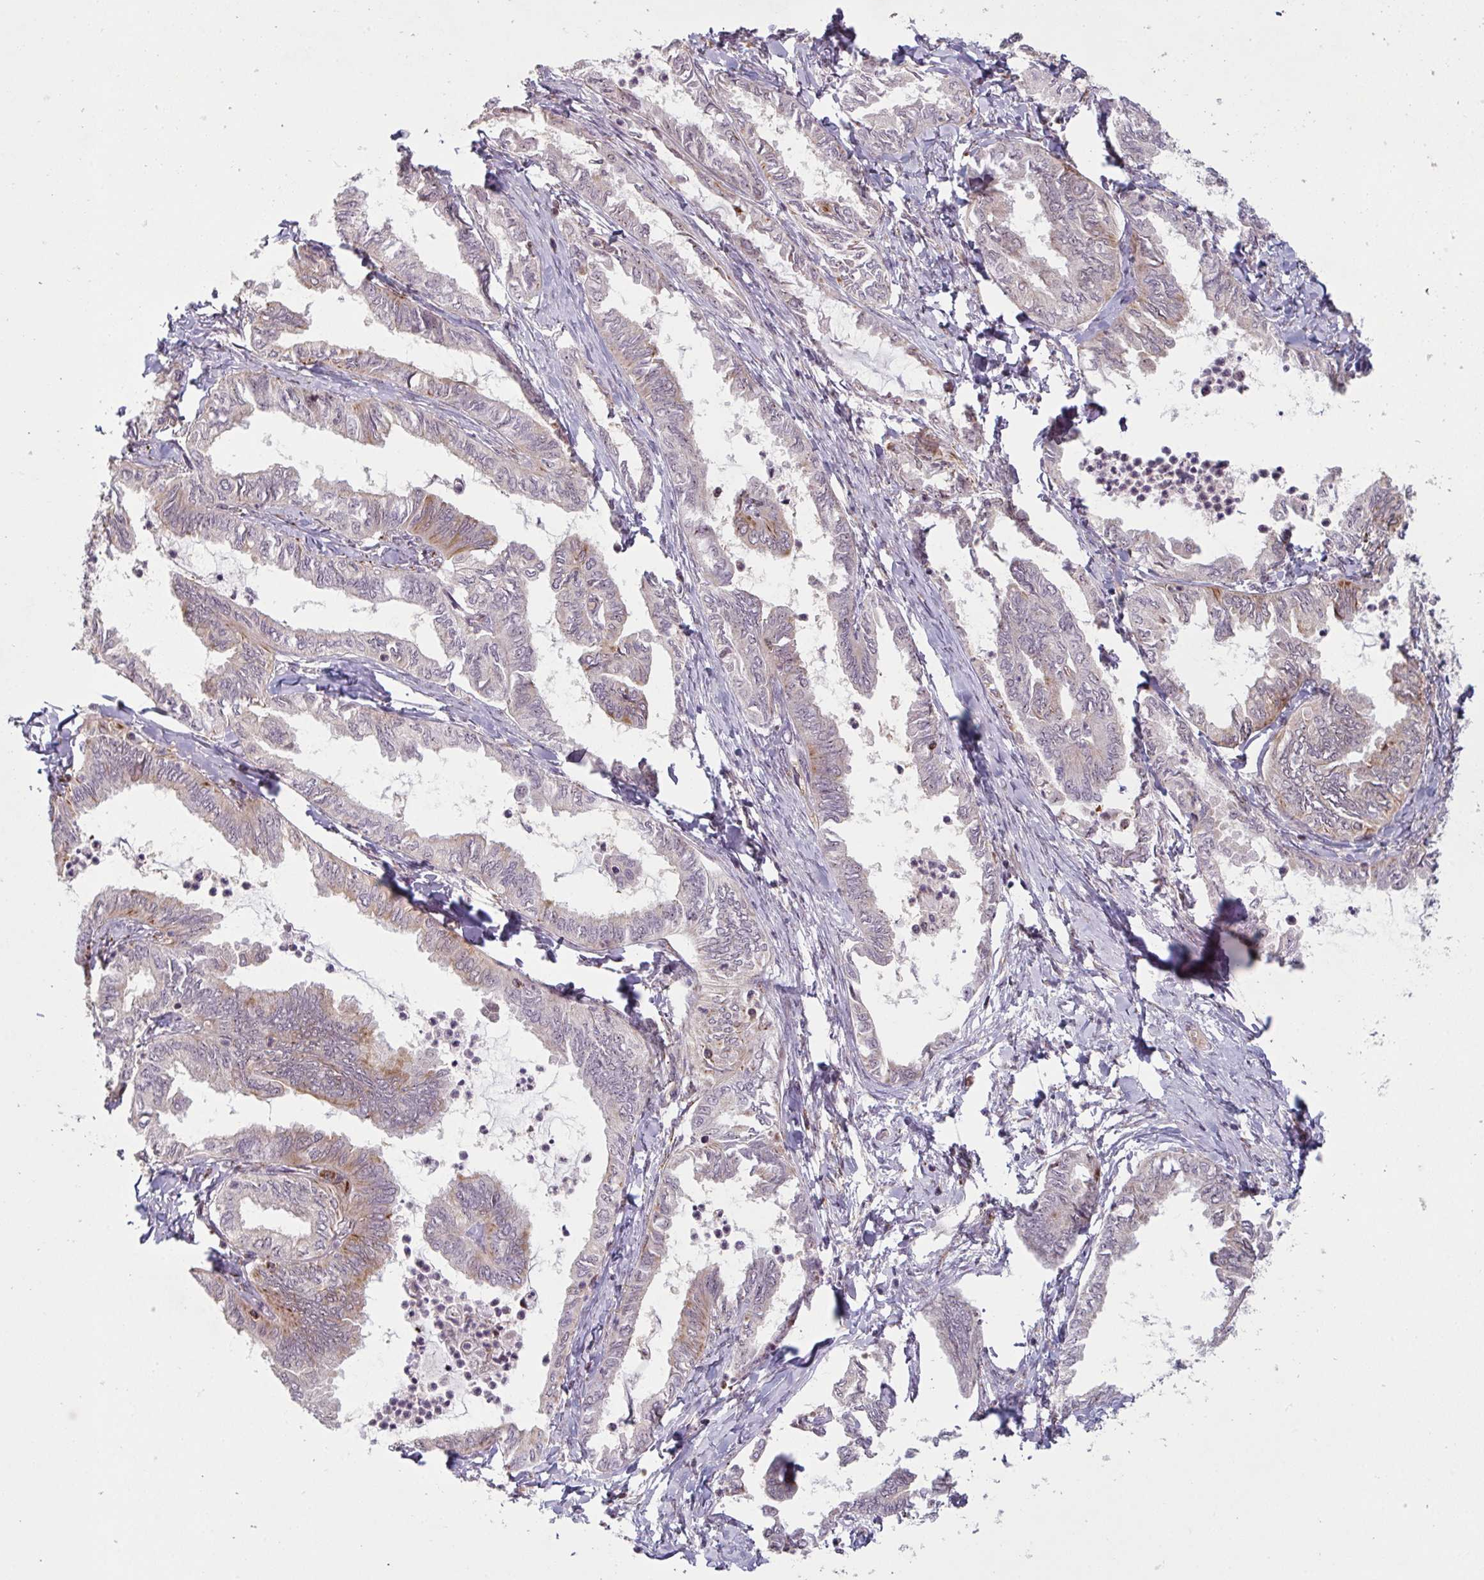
{"staining": {"intensity": "weak", "quantity": "25%-75%", "location": "cytoplasmic/membranous"}, "tissue": "ovarian cancer", "cell_type": "Tumor cells", "image_type": "cancer", "snomed": [{"axis": "morphology", "description": "Carcinoma, endometroid"}, {"axis": "topography", "description": "Ovary"}], "caption": "High-magnification brightfield microscopy of ovarian cancer stained with DAB (3,3'-diaminobenzidine) (brown) and counterstained with hematoxylin (blue). tumor cells exhibit weak cytoplasmic/membranous expression is present in approximately25%-75% of cells.", "gene": "NLRP13", "patient": {"sex": "female", "age": 70}}